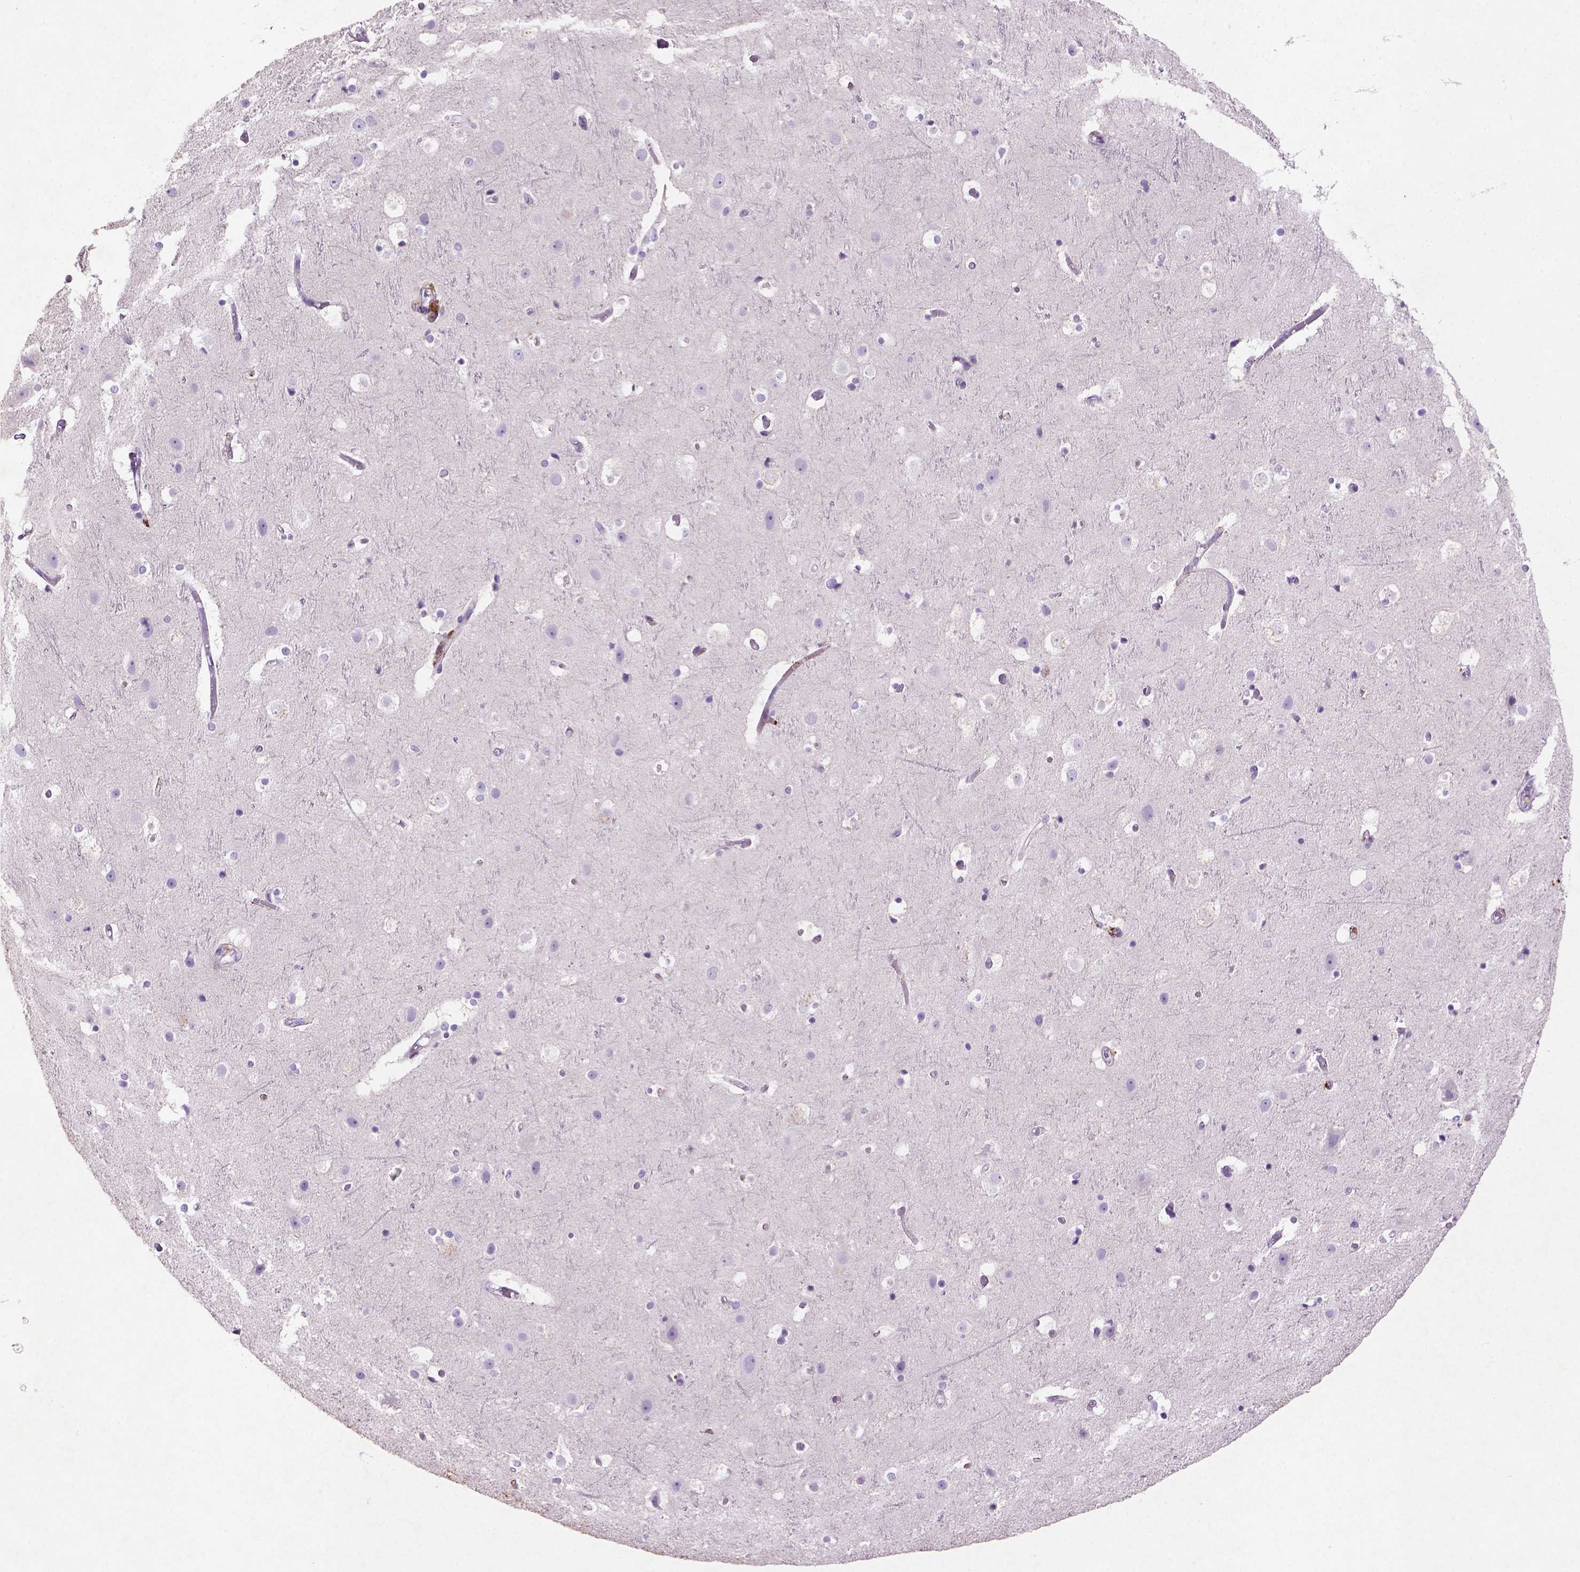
{"staining": {"intensity": "moderate", "quantity": ">75%", "location": "cytoplasmic/membranous"}, "tissue": "cerebral cortex", "cell_type": "Endothelial cells", "image_type": "normal", "snomed": [{"axis": "morphology", "description": "Normal tissue, NOS"}, {"axis": "topography", "description": "Cerebral cortex"}], "caption": "DAB (3,3'-diaminobenzidine) immunohistochemical staining of normal human cerebral cortex exhibits moderate cytoplasmic/membranous protein expression in about >75% of endothelial cells.", "gene": "NUDT2", "patient": {"sex": "female", "age": 52}}